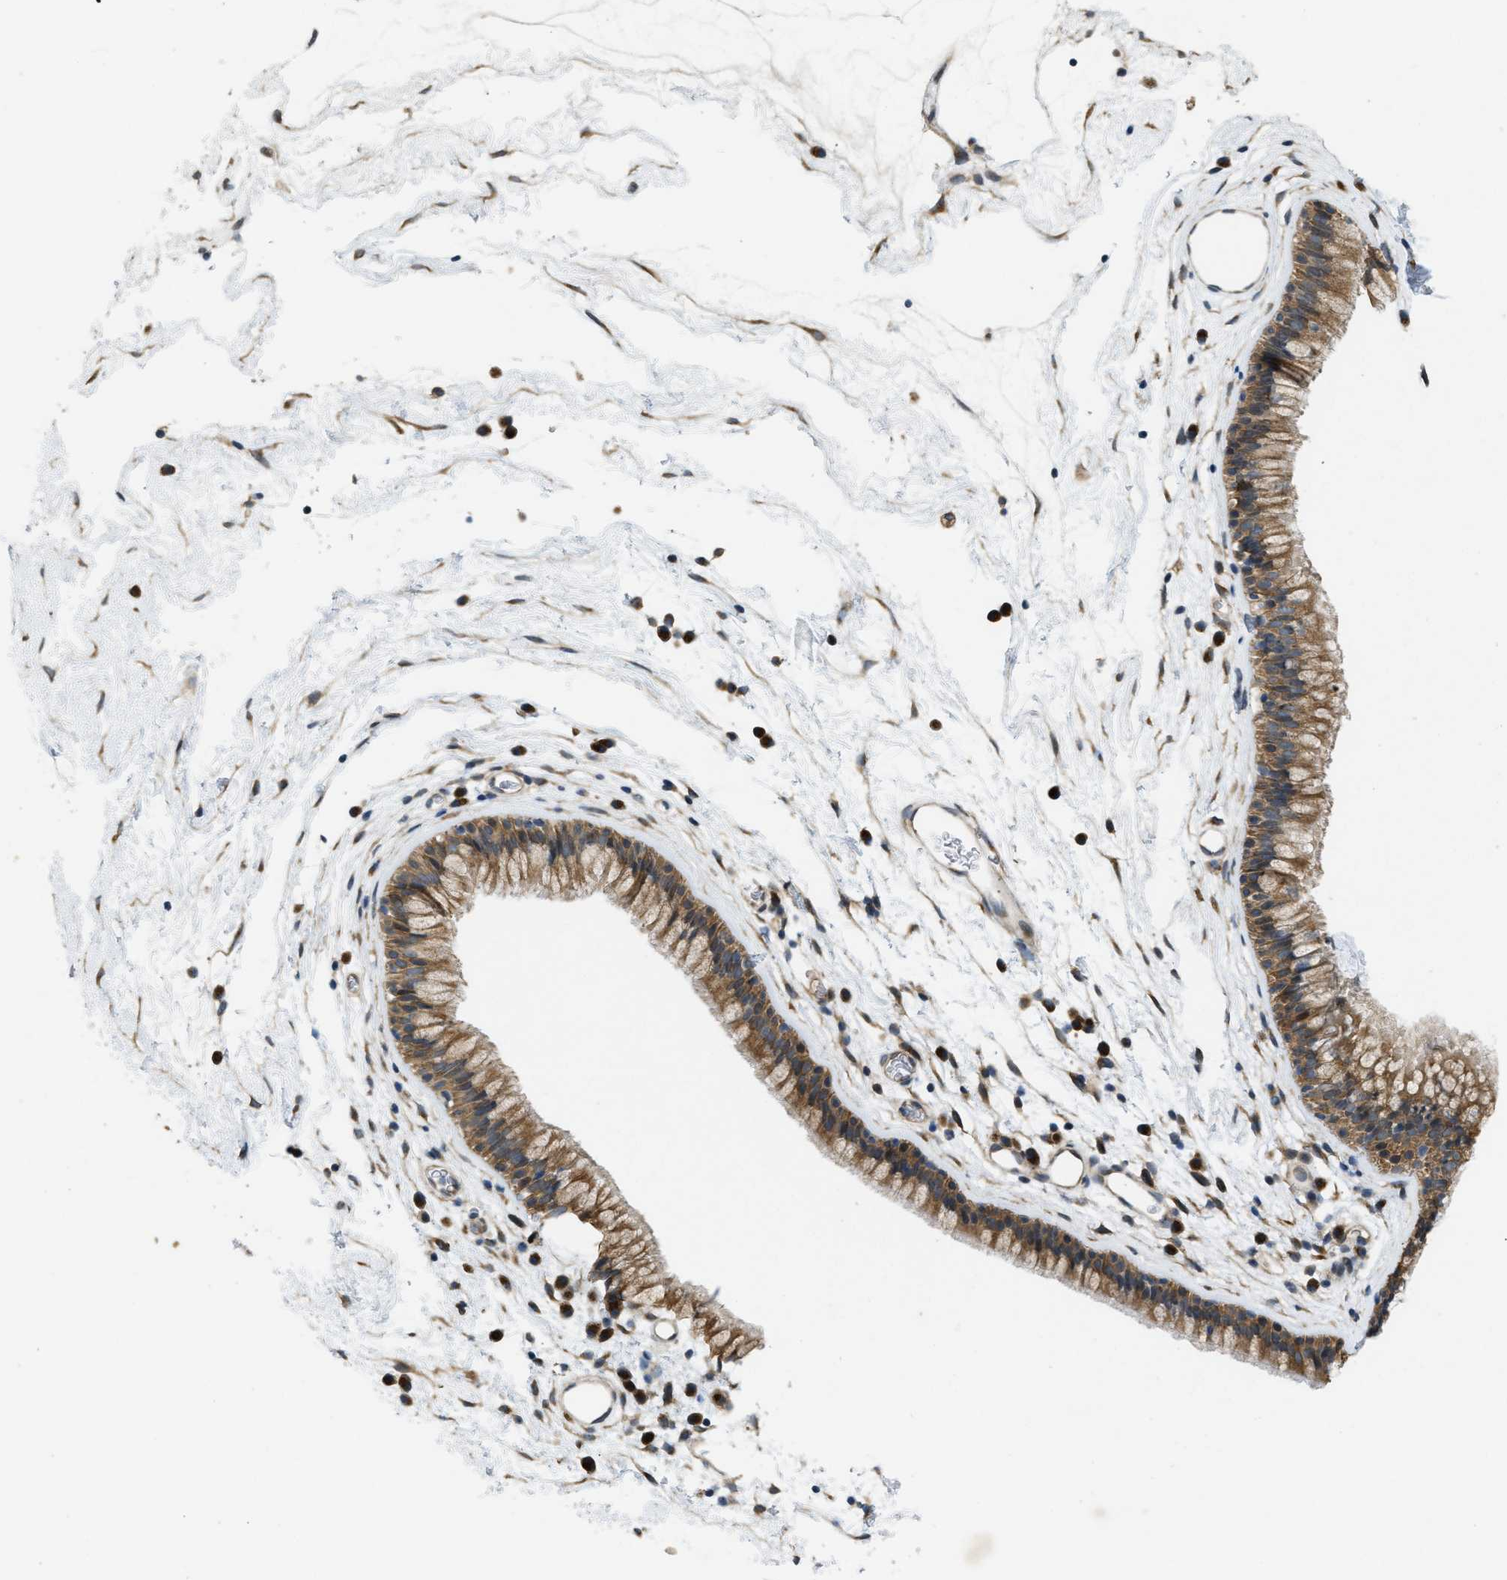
{"staining": {"intensity": "strong", "quantity": ">75%", "location": "cytoplasmic/membranous"}, "tissue": "nasopharynx", "cell_type": "Respiratory epithelial cells", "image_type": "normal", "snomed": [{"axis": "morphology", "description": "Normal tissue, NOS"}, {"axis": "morphology", "description": "Inflammation, NOS"}, {"axis": "topography", "description": "Nasopharynx"}], "caption": "Immunohistochemical staining of normal human nasopharynx demonstrates >75% levels of strong cytoplasmic/membranous protein positivity in about >75% of respiratory epithelial cells. The staining was performed using DAB (3,3'-diaminobenzidine) to visualize the protein expression in brown, while the nuclei were stained in blue with hematoxylin (Magnification: 20x).", "gene": "IFNLR1", "patient": {"sex": "male", "age": 48}}